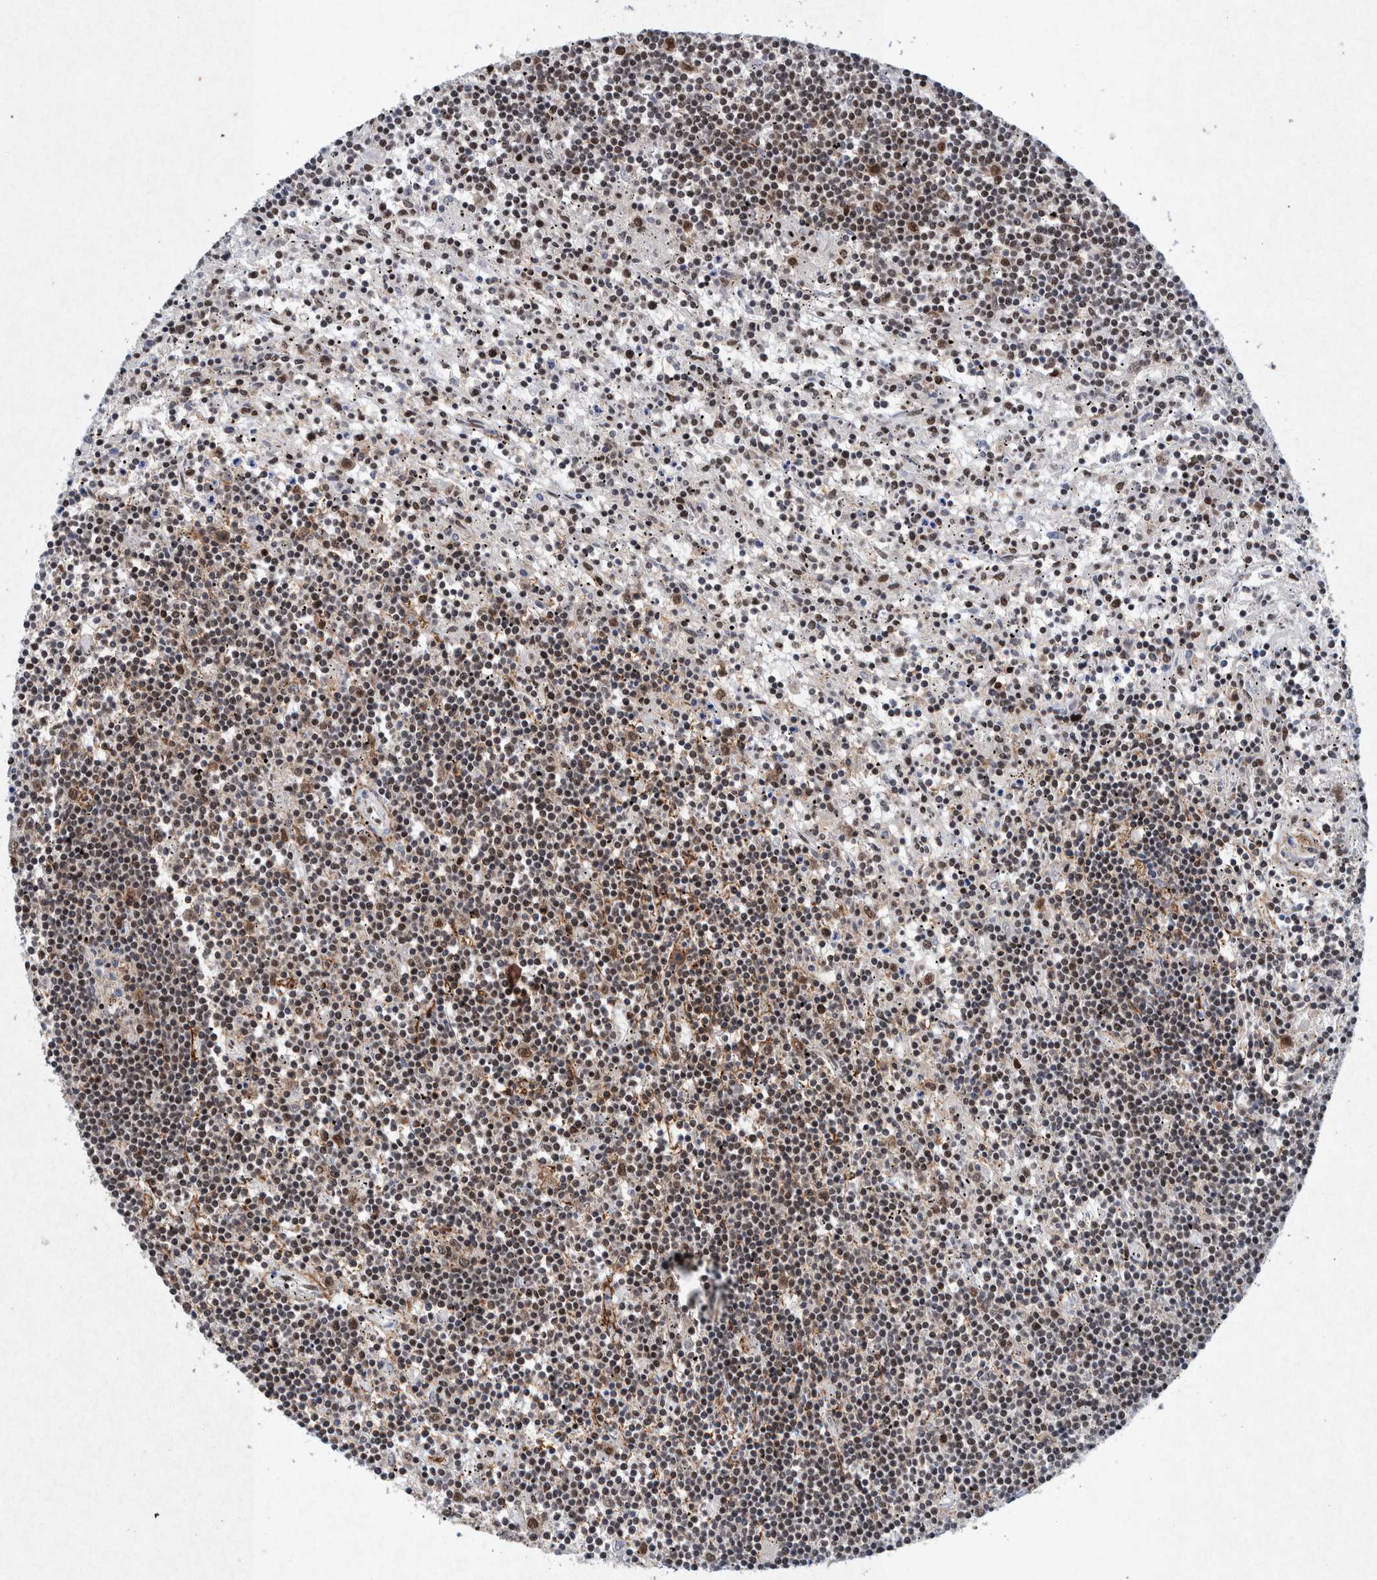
{"staining": {"intensity": "moderate", "quantity": "<25%", "location": "nuclear"}, "tissue": "lymphoma", "cell_type": "Tumor cells", "image_type": "cancer", "snomed": [{"axis": "morphology", "description": "Malignant lymphoma, non-Hodgkin's type, Low grade"}, {"axis": "topography", "description": "Spleen"}], "caption": "High-magnification brightfield microscopy of lymphoma stained with DAB (brown) and counterstained with hematoxylin (blue). tumor cells exhibit moderate nuclear staining is seen in approximately<25% of cells. (Stains: DAB (3,3'-diaminobenzidine) in brown, nuclei in blue, Microscopy: brightfield microscopy at high magnification).", "gene": "TAF10", "patient": {"sex": "male", "age": 76}}